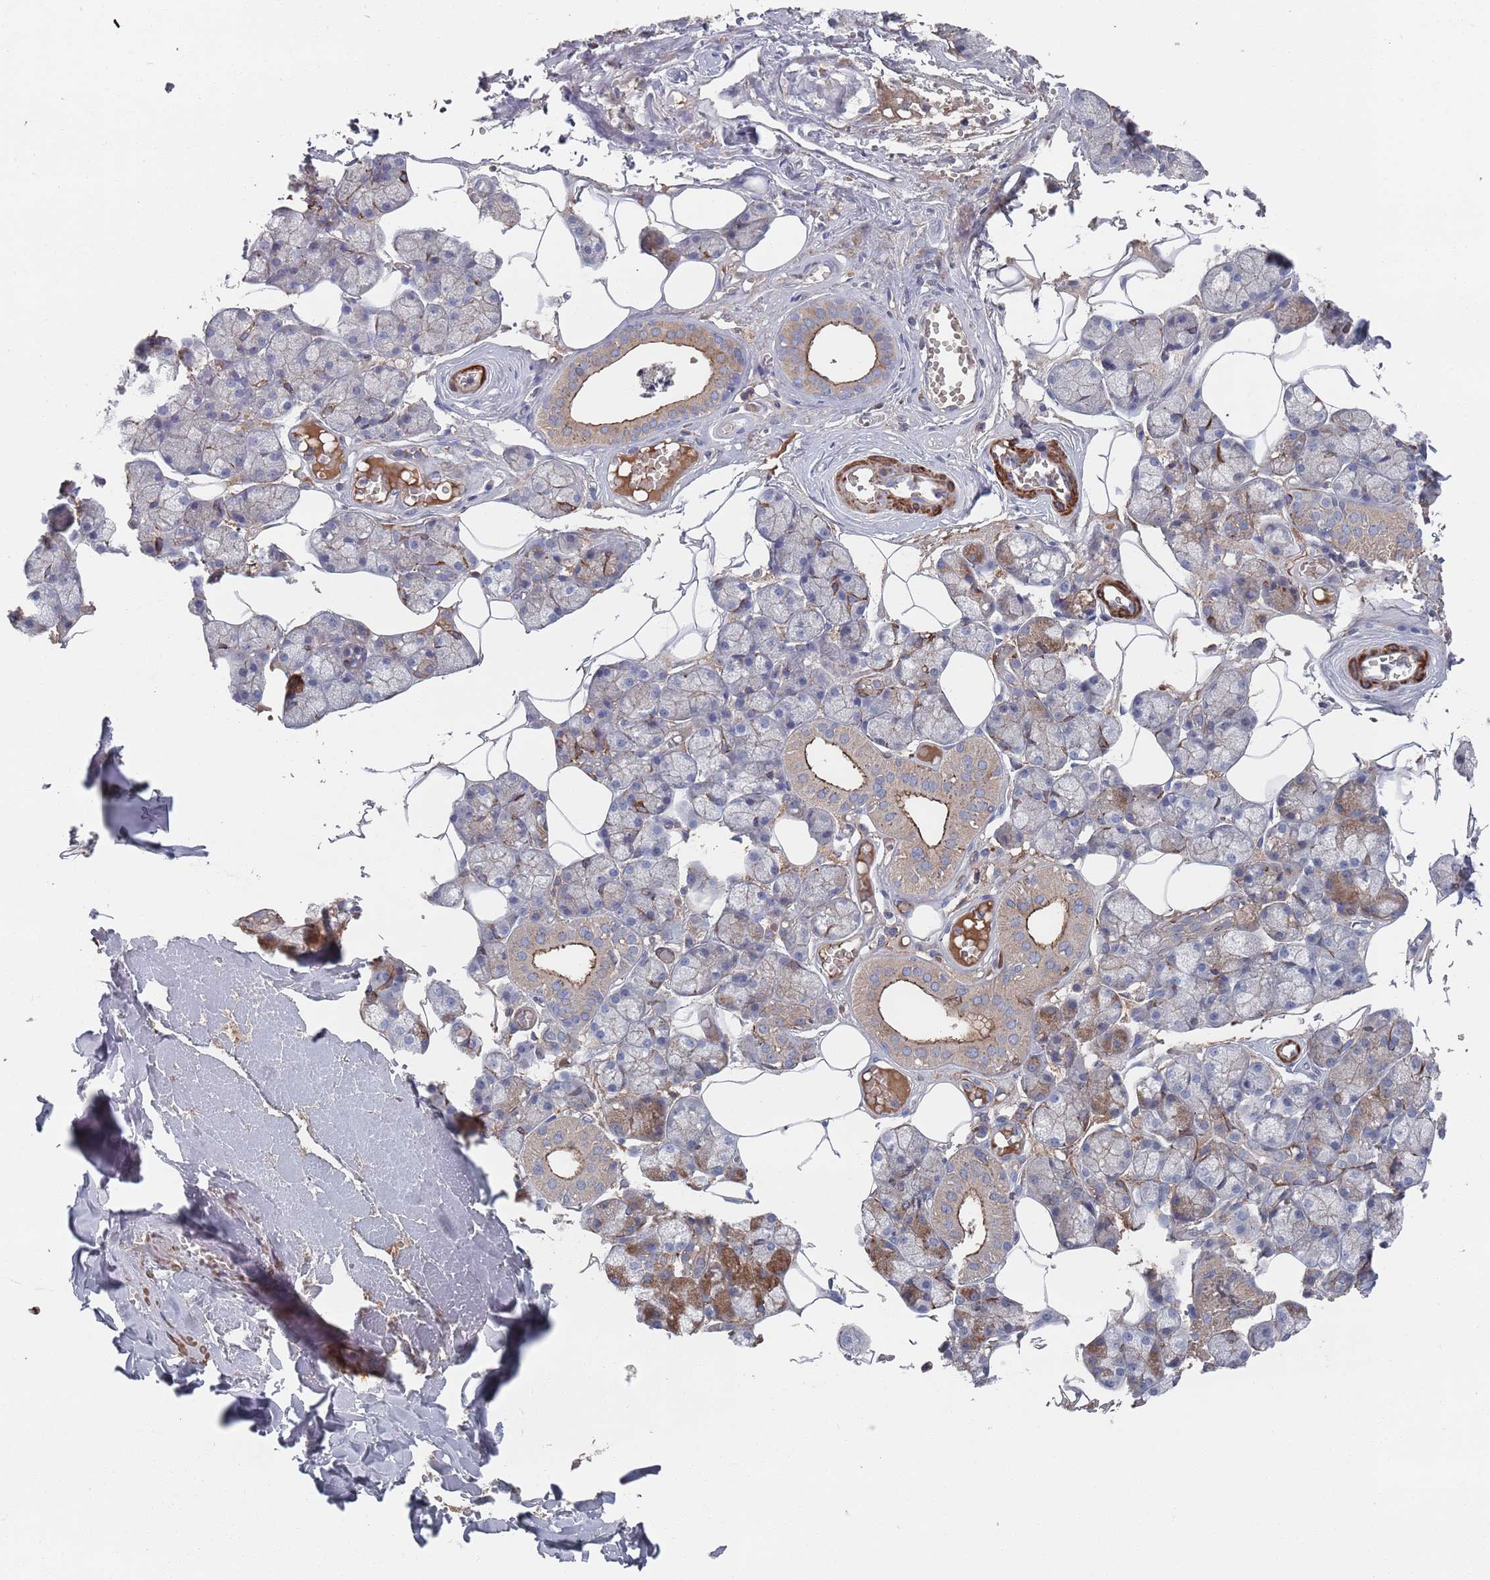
{"staining": {"intensity": "strong", "quantity": "<25%", "location": "cytoplasmic/membranous"}, "tissue": "salivary gland", "cell_type": "Glandular cells", "image_type": "normal", "snomed": [{"axis": "morphology", "description": "Normal tissue, NOS"}, {"axis": "topography", "description": "Salivary gland"}], "caption": "Brown immunohistochemical staining in benign salivary gland displays strong cytoplasmic/membranous staining in approximately <25% of glandular cells.", "gene": "PLEKHA4", "patient": {"sex": "male", "age": 62}}